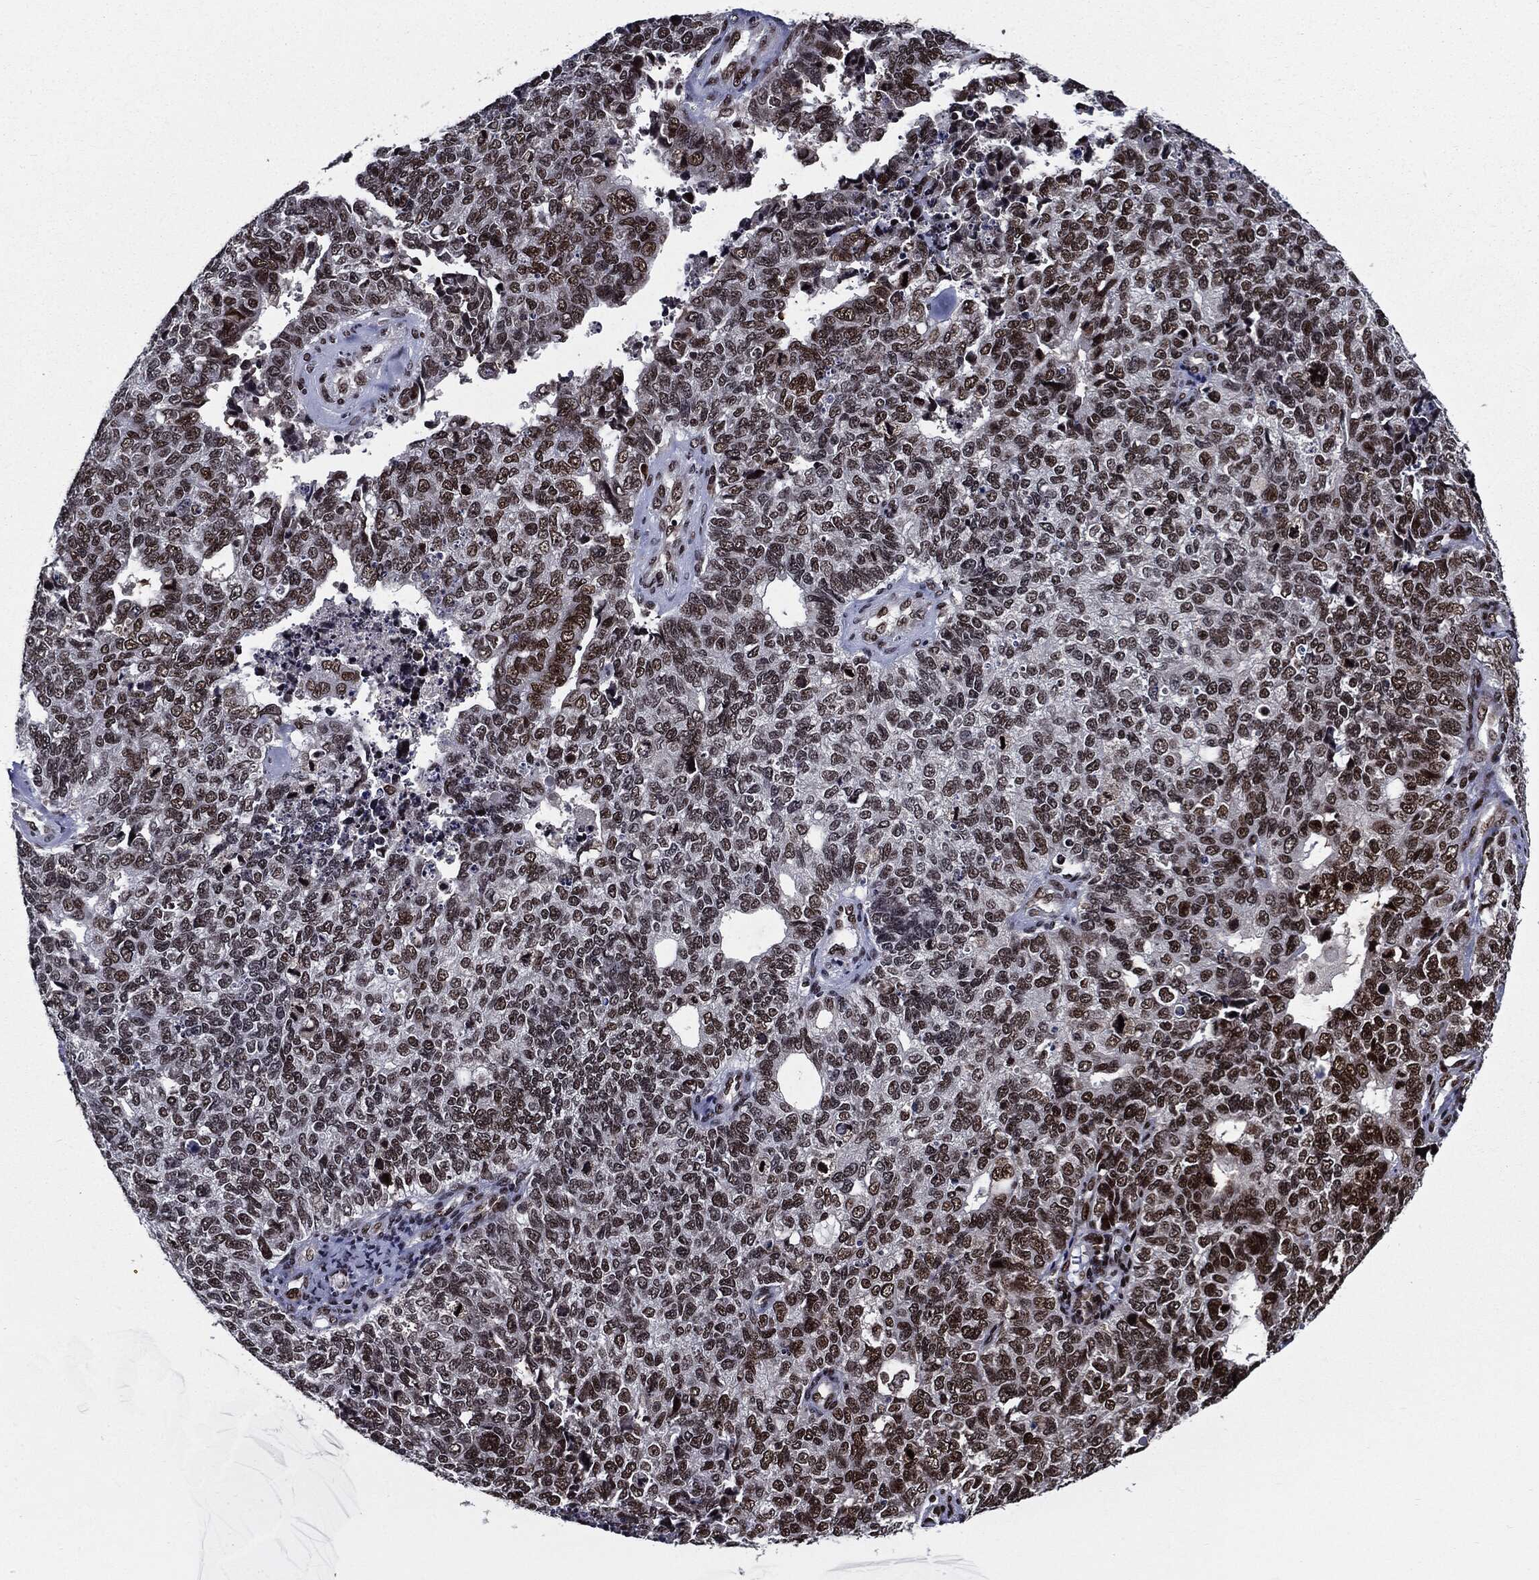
{"staining": {"intensity": "strong", "quantity": "25%-75%", "location": "nuclear"}, "tissue": "cervical cancer", "cell_type": "Tumor cells", "image_type": "cancer", "snomed": [{"axis": "morphology", "description": "Squamous cell carcinoma, NOS"}, {"axis": "topography", "description": "Cervix"}], "caption": "Cervical squamous cell carcinoma stained with a brown dye displays strong nuclear positive expression in about 25%-75% of tumor cells.", "gene": "ZFP91", "patient": {"sex": "female", "age": 63}}